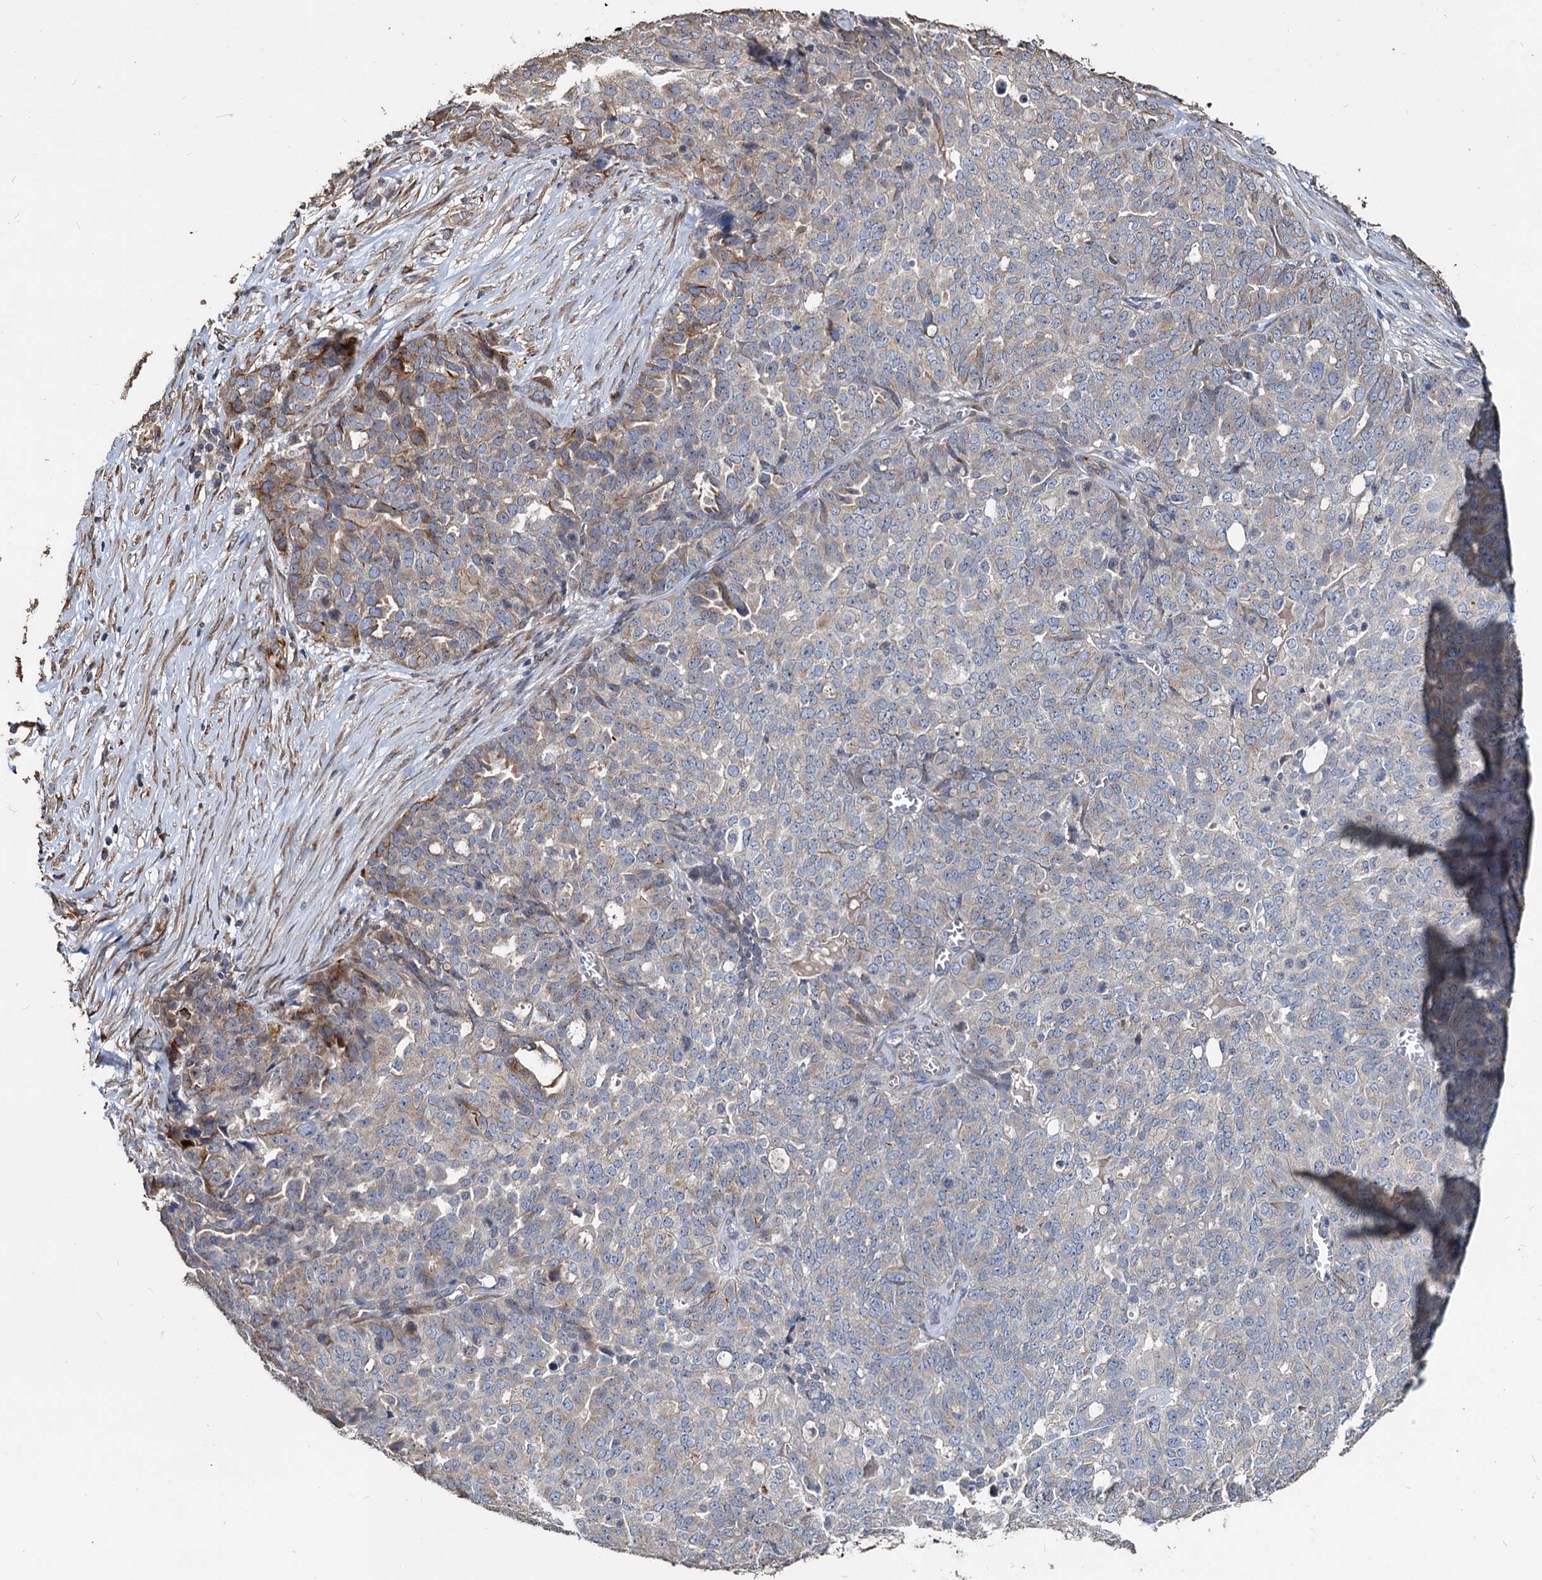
{"staining": {"intensity": "weak", "quantity": "<25%", "location": "cytoplasmic/membranous"}, "tissue": "ovarian cancer", "cell_type": "Tumor cells", "image_type": "cancer", "snomed": [{"axis": "morphology", "description": "Cystadenocarcinoma, serous, NOS"}, {"axis": "topography", "description": "Soft tissue"}, {"axis": "topography", "description": "Ovary"}], "caption": "Immunohistochemistry (IHC) photomicrograph of human ovarian serous cystadenocarcinoma stained for a protein (brown), which displays no staining in tumor cells.", "gene": "DEPDC4", "patient": {"sex": "female", "age": 57}}